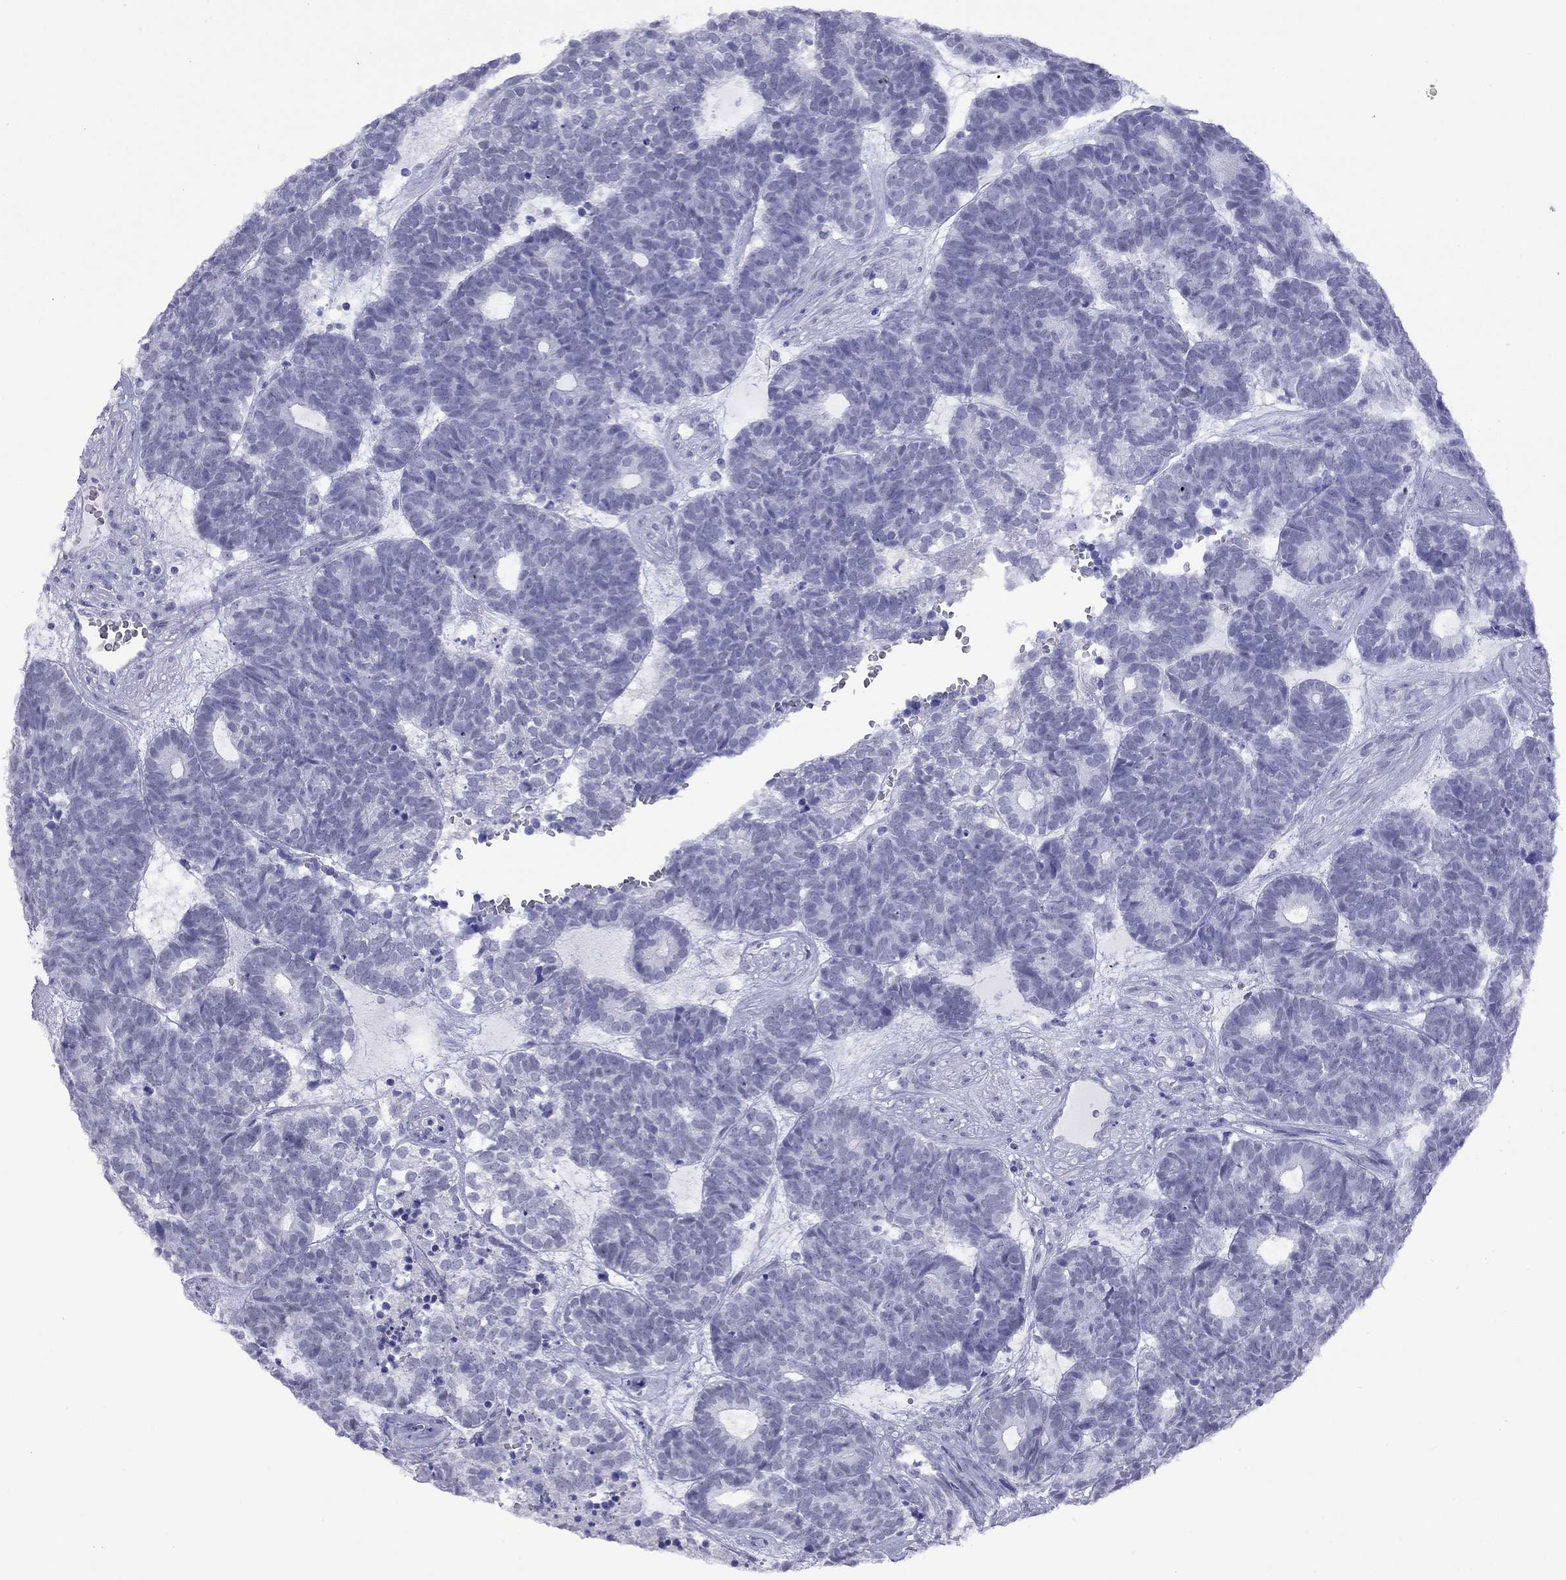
{"staining": {"intensity": "negative", "quantity": "none", "location": "none"}, "tissue": "head and neck cancer", "cell_type": "Tumor cells", "image_type": "cancer", "snomed": [{"axis": "morphology", "description": "Adenocarcinoma, NOS"}, {"axis": "topography", "description": "Head-Neck"}], "caption": "The photomicrograph shows no staining of tumor cells in head and neck cancer (adenocarcinoma).", "gene": "SLC30A8", "patient": {"sex": "female", "age": 81}}